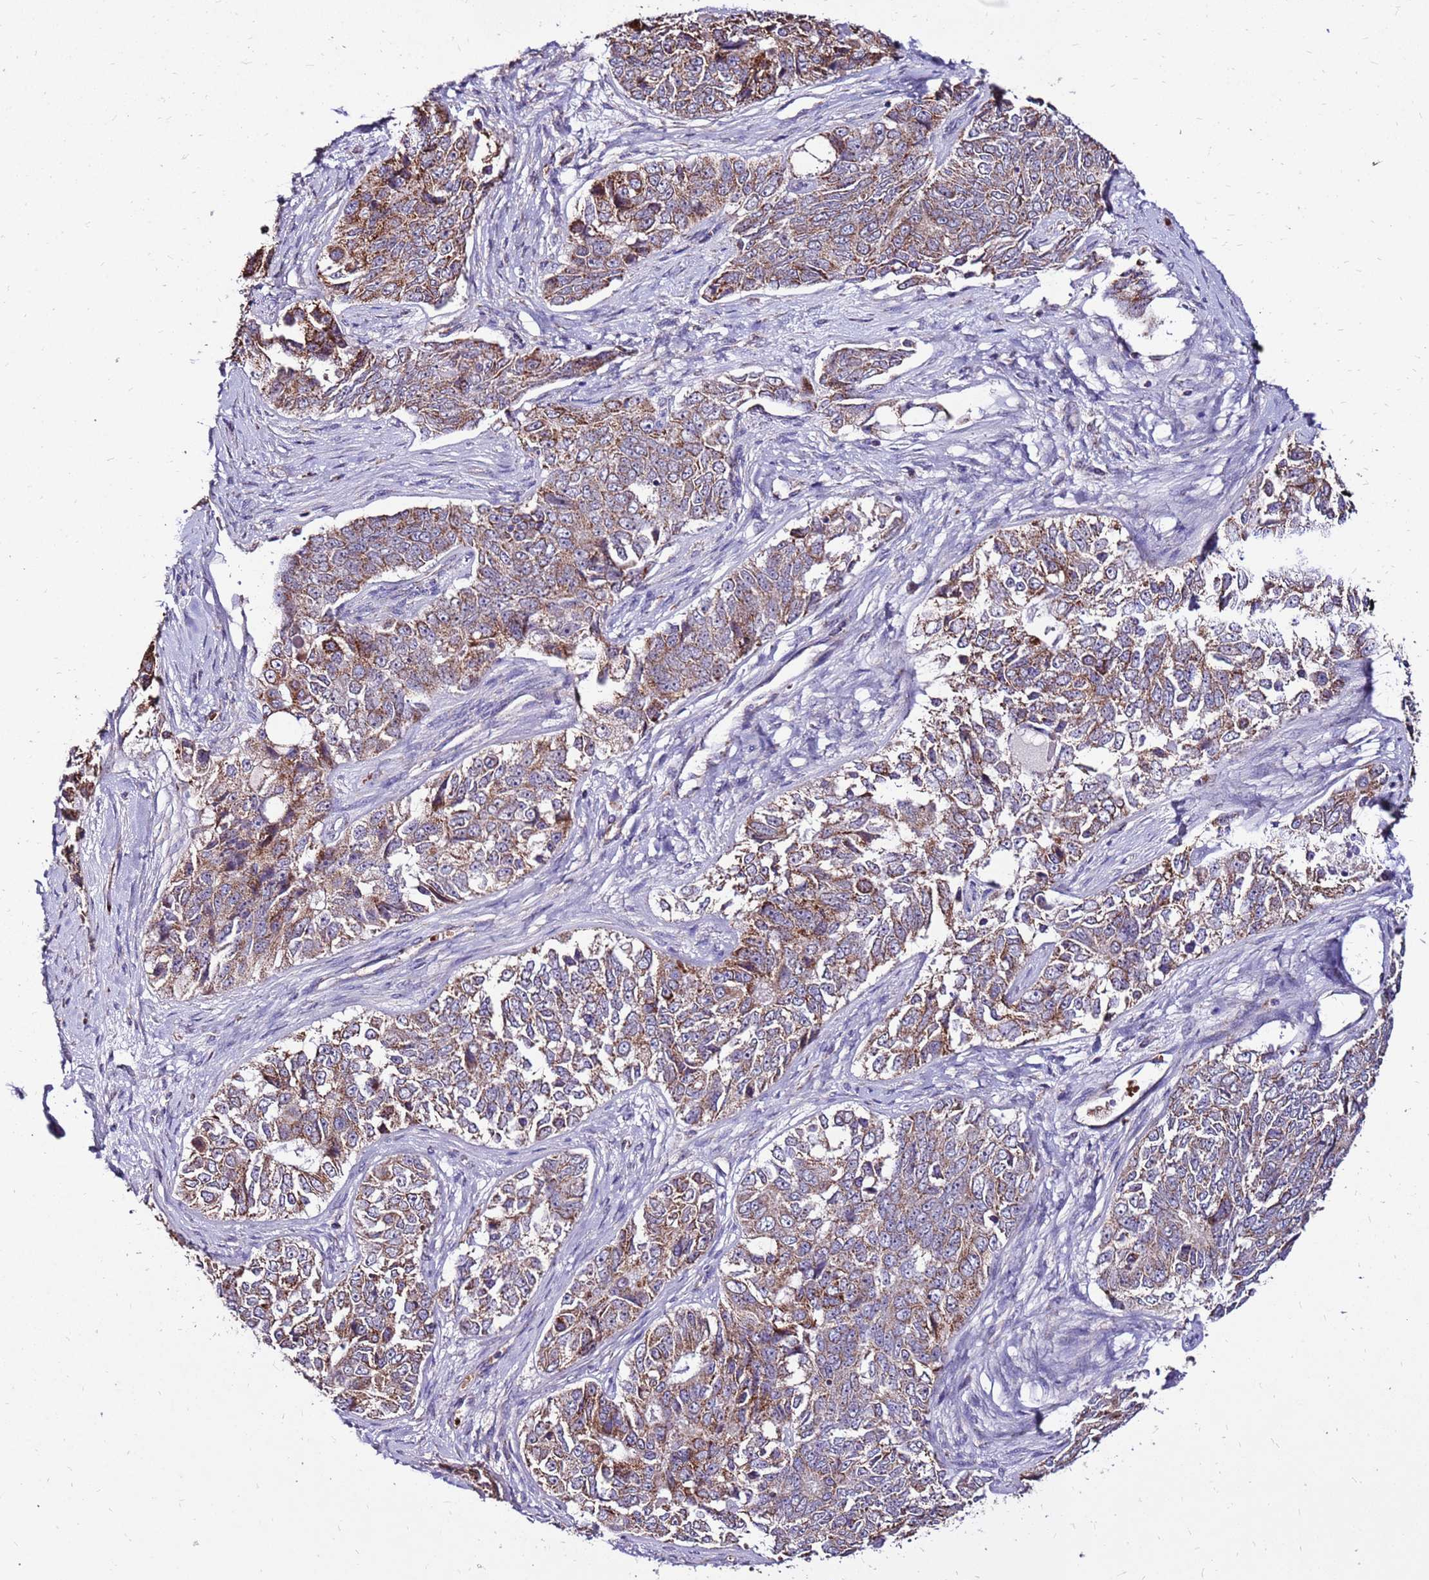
{"staining": {"intensity": "moderate", "quantity": ">75%", "location": "cytoplasmic/membranous"}, "tissue": "ovarian cancer", "cell_type": "Tumor cells", "image_type": "cancer", "snomed": [{"axis": "morphology", "description": "Carcinoma, endometroid"}, {"axis": "topography", "description": "Ovary"}], "caption": "IHC of human ovarian cancer (endometroid carcinoma) reveals medium levels of moderate cytoplasmic/membranous positivity in about >75% of tumor cells.", "gene": "SPSB3", "patient": {"sex": "female", "age": 51}}